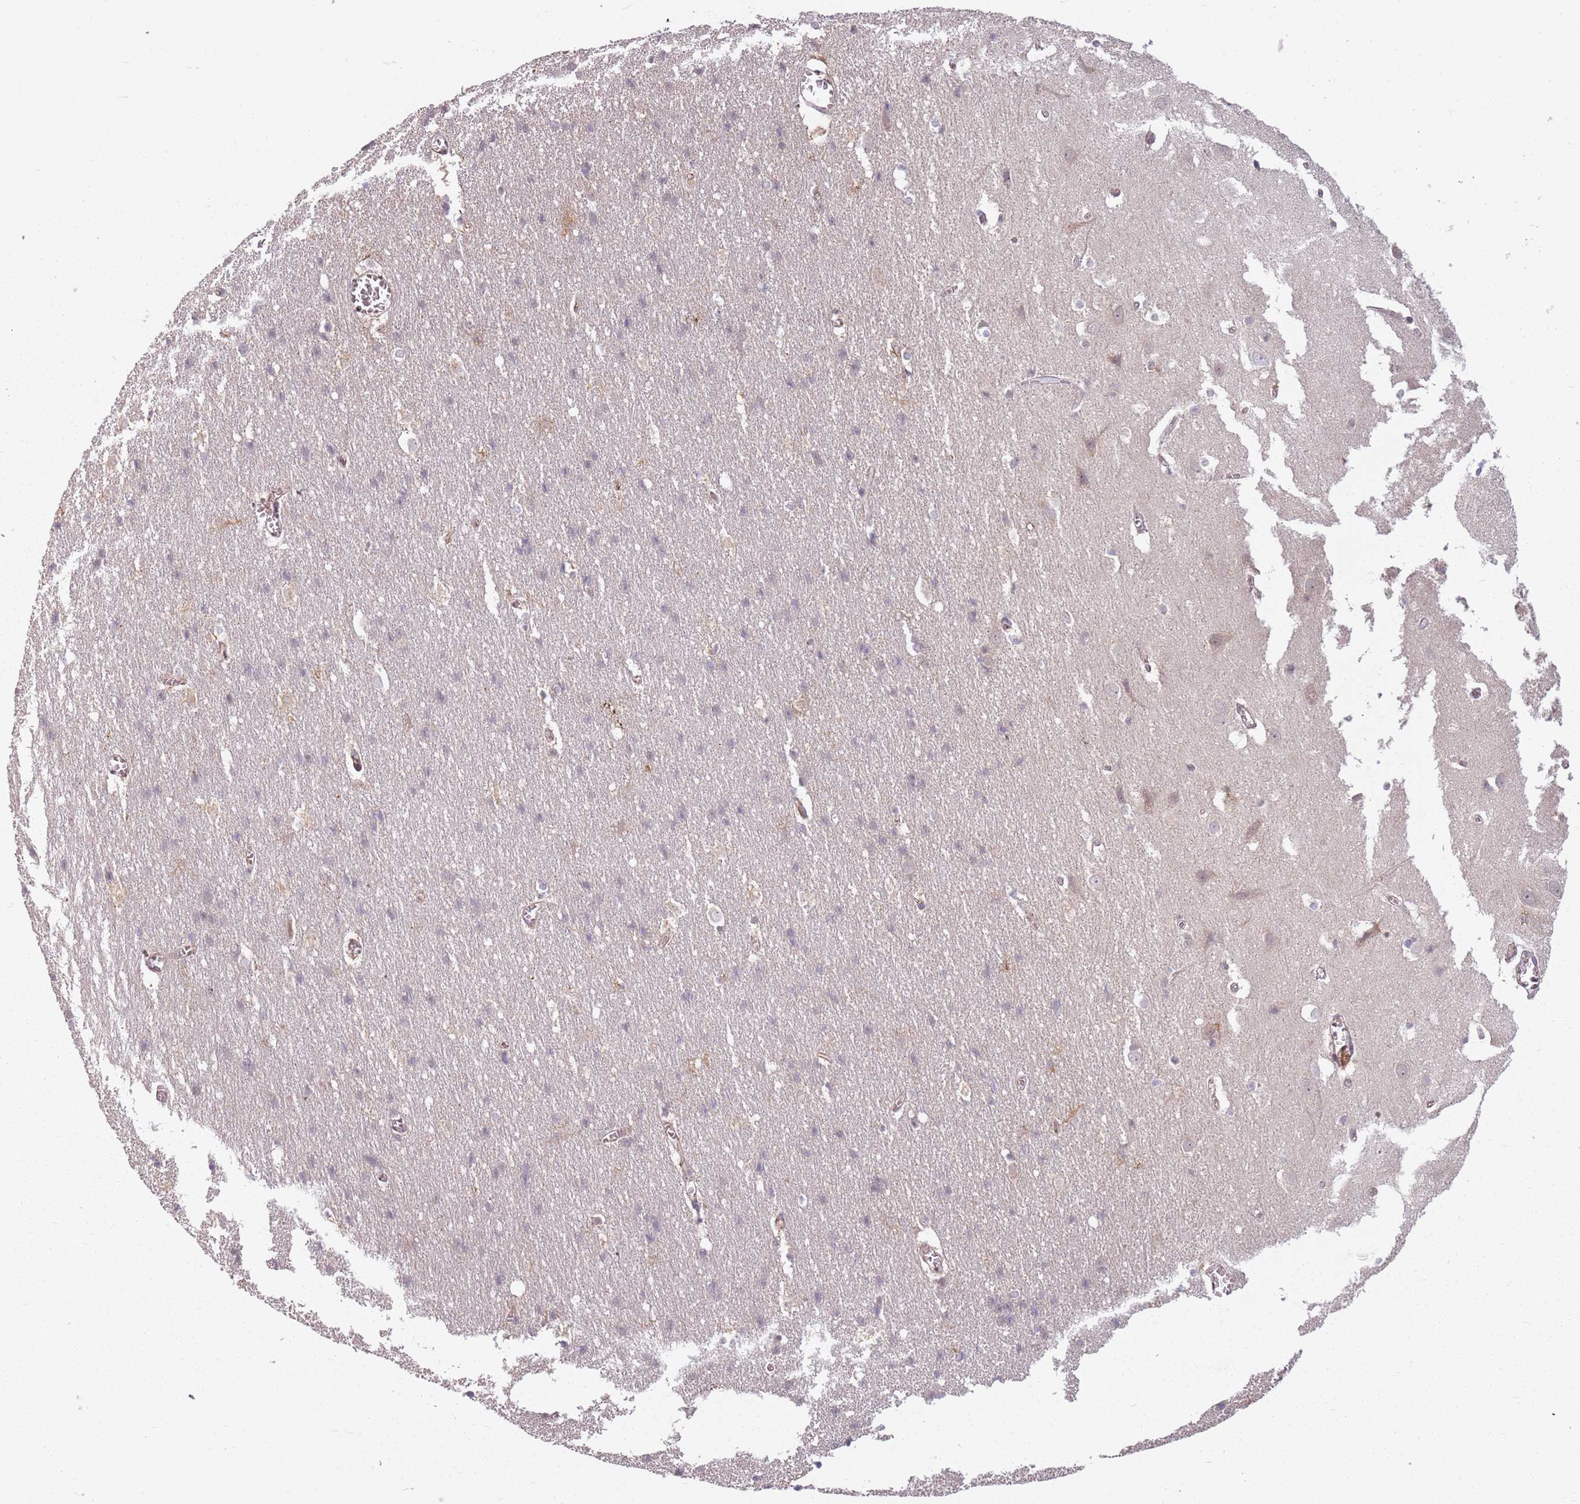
{"staining": {"intensity": "weak", "quantity": ">75%", "location": "cytoplasmic/membranous"}, "tissue": "cerebral cortex", "cell_type": "Endothelial cells", "image_type": "normal", "snomed": [{"axis": "morphology", "description": "Normal tissue, NOS"}, {"axis": "topography", "description": "Cerebral cortex"}], "caption": "Cerebral cortex was stained to show a protein in brown. There is low levels of weak cytoplasmic/membranous staining in approximately >75% of endothelial cells. The staining was performed using DAB, with brown indicating positive protein expression. Nuclei are stained blue with hematoxylin.", "gene": "ADGRG1", "patient": {"sex": "male", "age": 54}}